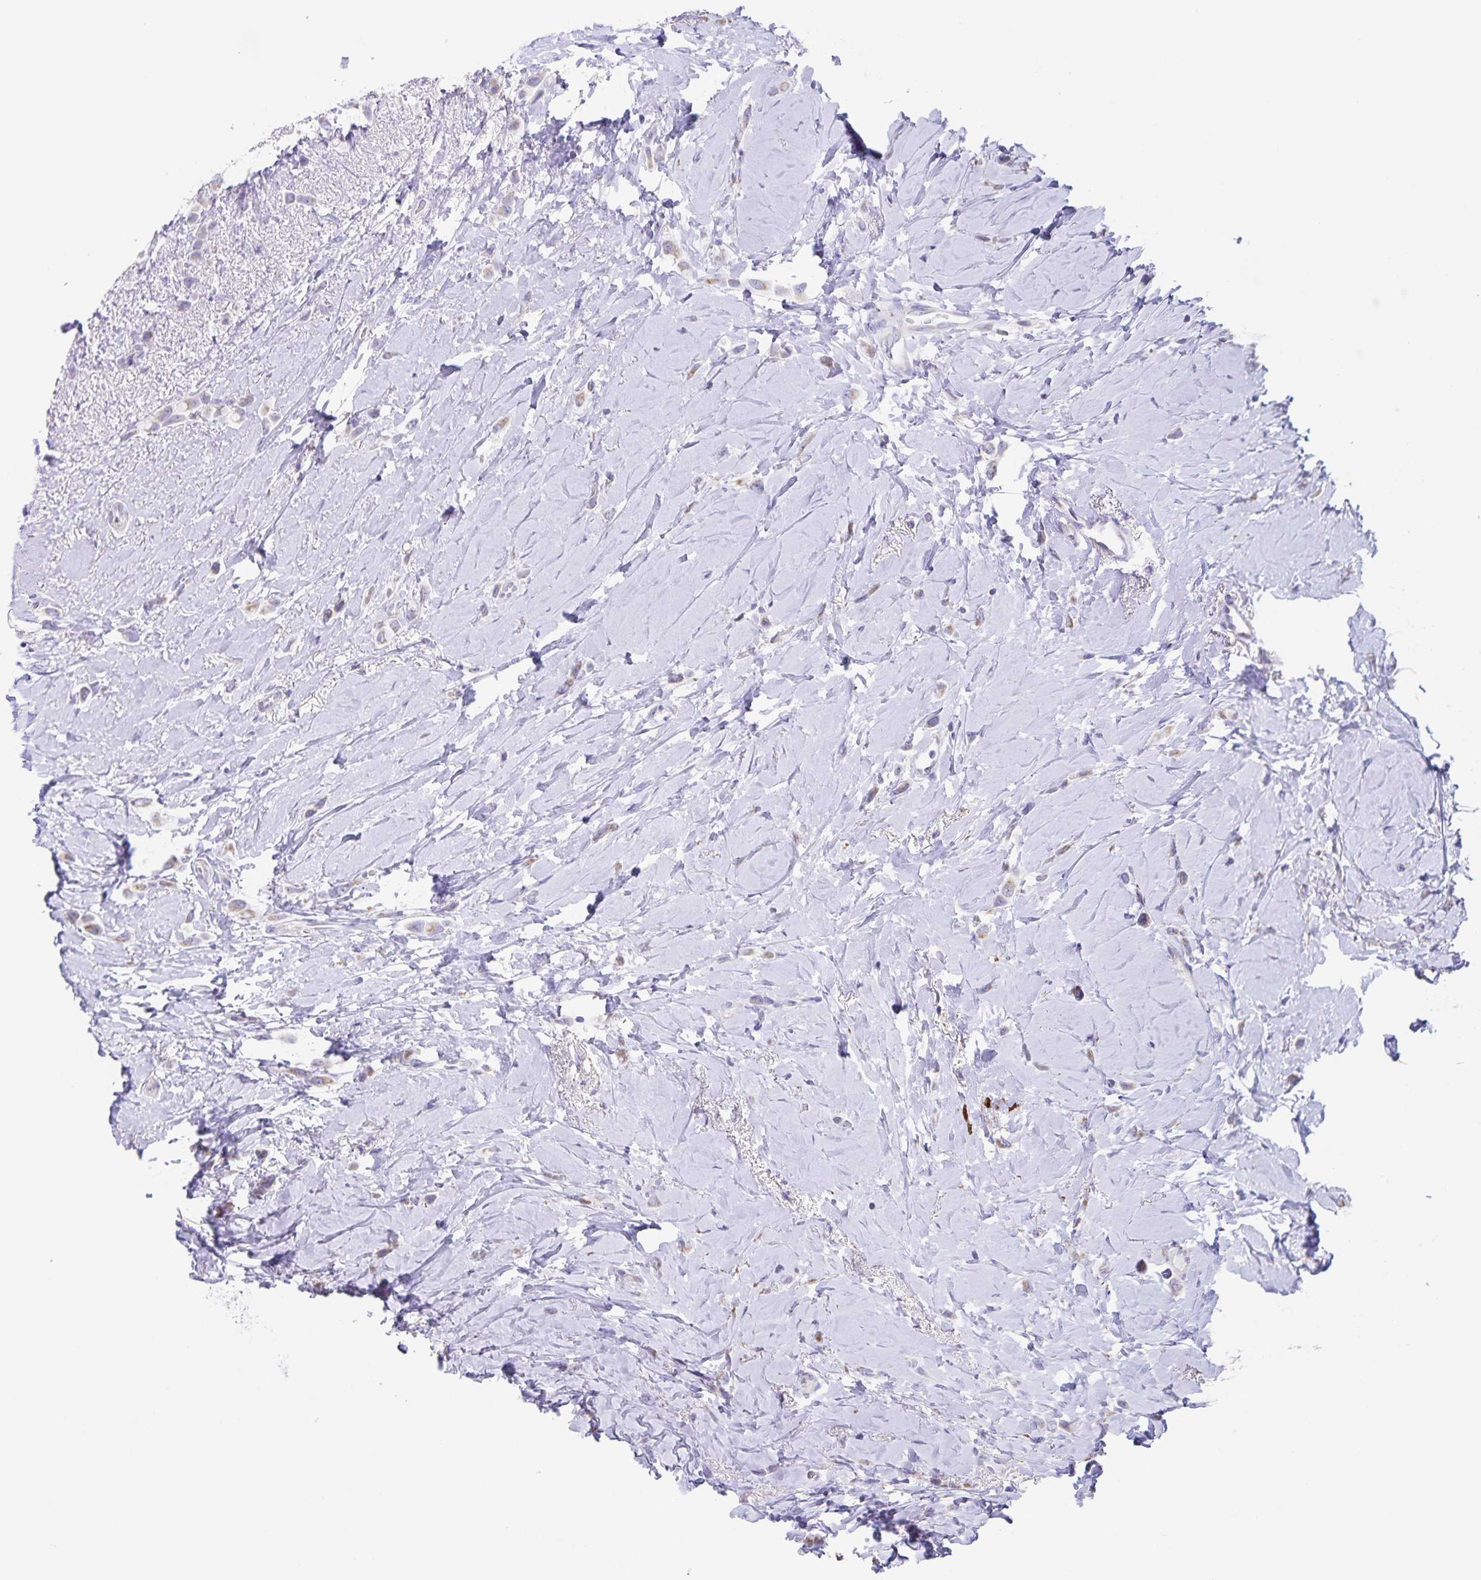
{"staining": {"intensity": "weak", "quantity": "<25%", "location": "cytoplasmic/membranous"}, "tissue": "breast cancer", "cell_type": "Tumor cells", "image_type": "cancer", "snomed": [{"axis": "morphology", "description": "Lobular carcinoma"}, {"axis": "topography", "description": "Breast"}], "caption": "There is no significant staining in tumor cells of breast lobular carcinoma.", "gene": "SYNM", "patient": {"sex": "female", "age": 66}}